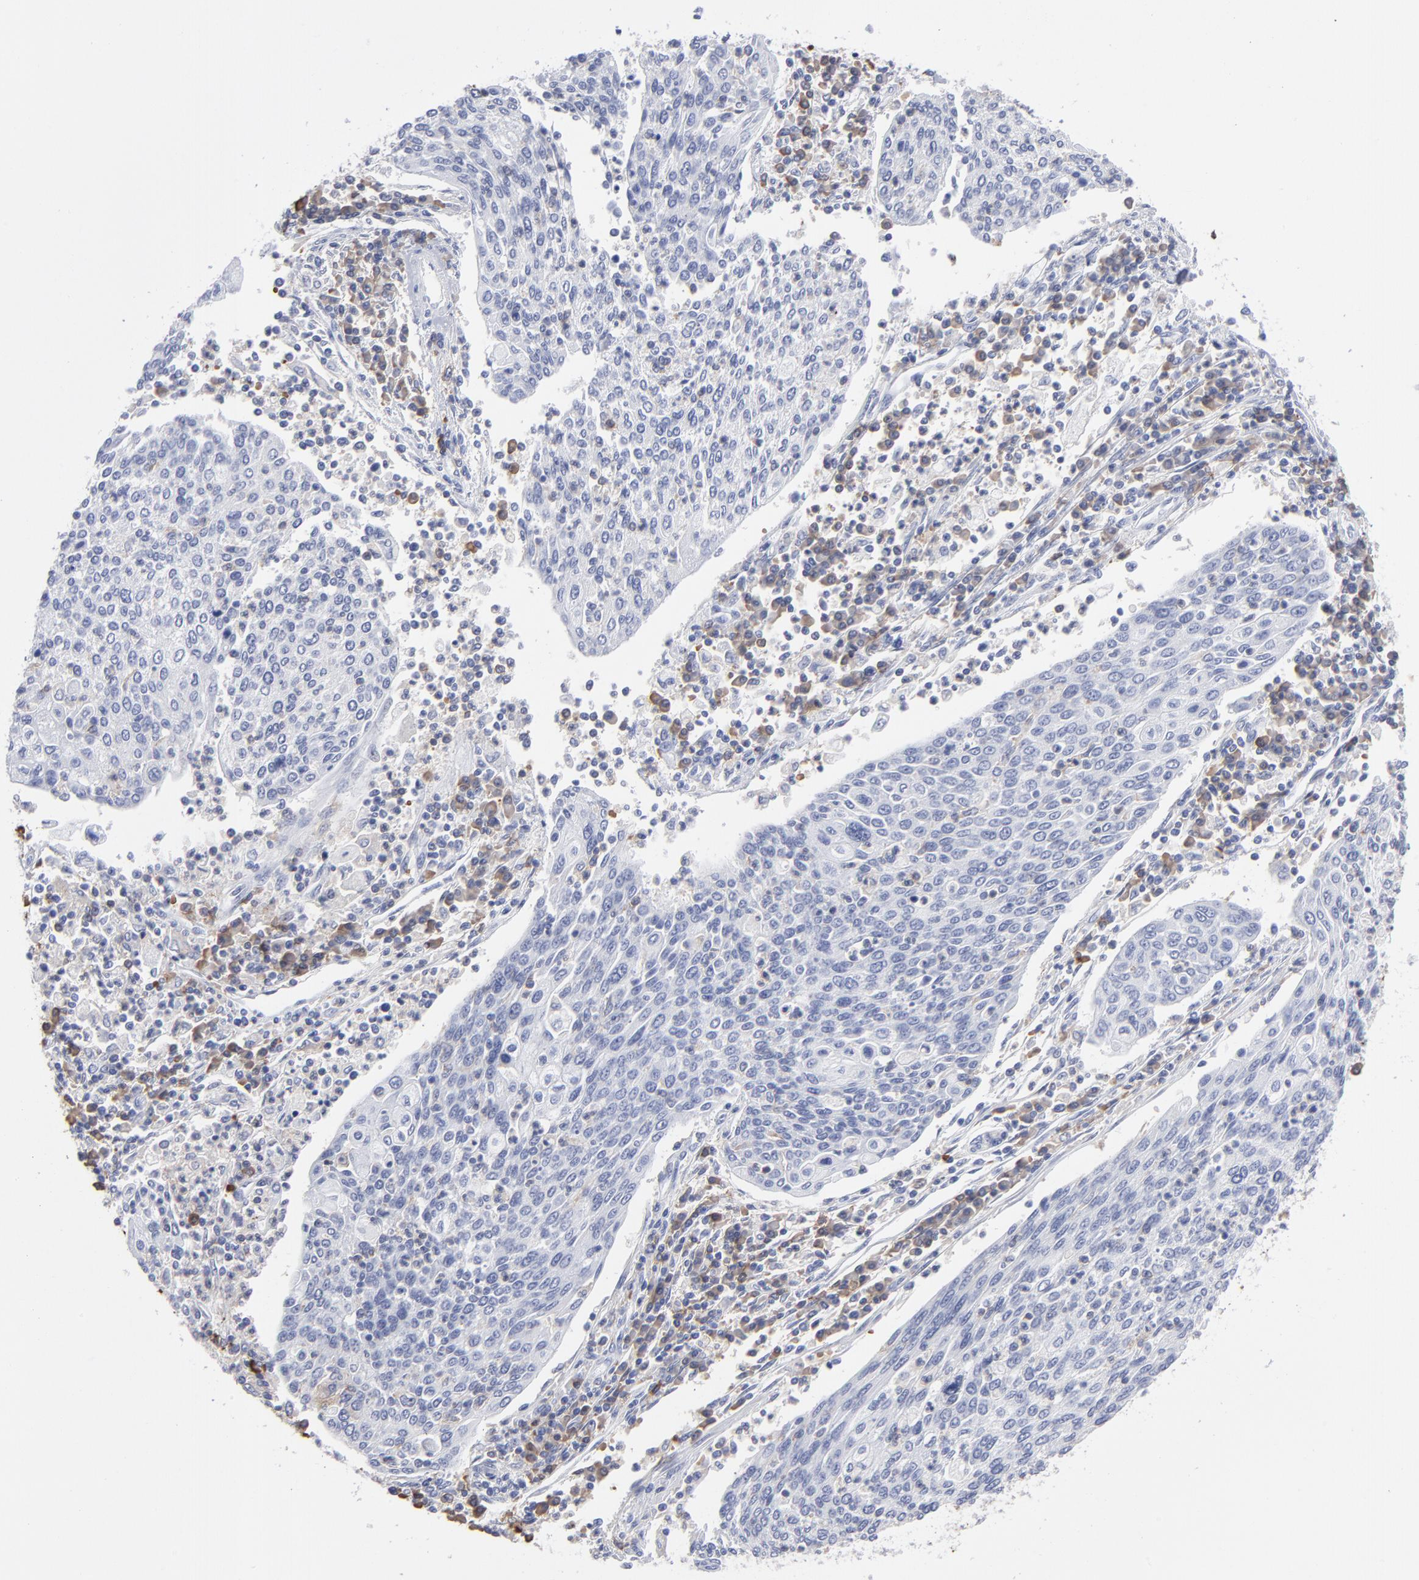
{"staining": {"intensity": "negative", "quantity": "none", "location": "none"}, "tissue": "cervical cancer", "cell_type": "Tumor cells", "image_type": "cancer", "snomed": [{"axis": "morphology", "description": "Squamous cell carcinoma, NOS"}, {"axis": "topography", "description": "Cervix"}], "caption": "Human squamous cell carcinoma (cervical) stained for a protein using IHC shows no expression in tumor cells.", "gene": "LAT2", "patient": {"sex": "female", "age": 40}}